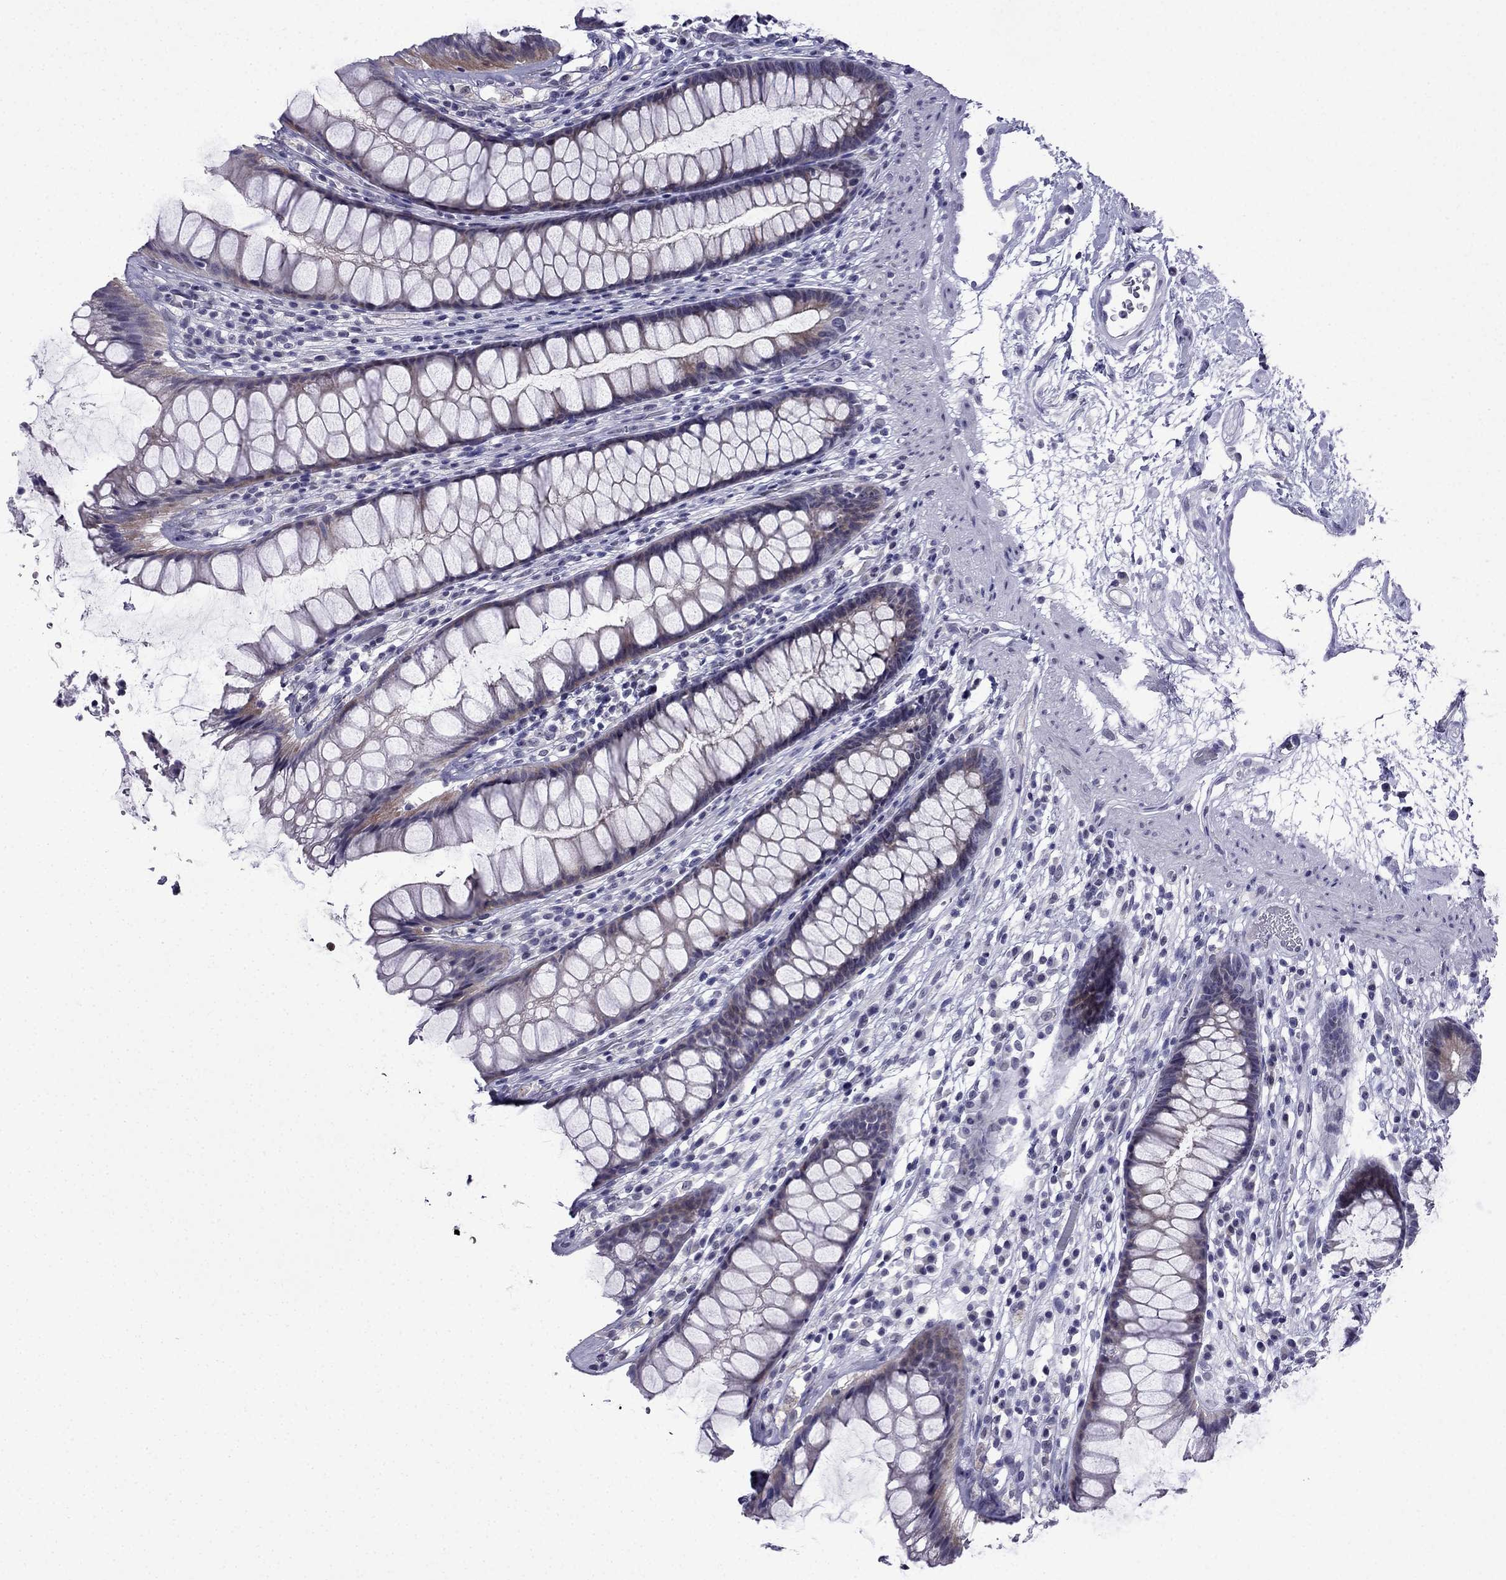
{"staining": {"intensity": "weak", "quantity": "25%-75%", "location": "cytoplasmic/membranous"}, "tissue": "rectum", "cell_type": "Glandular cells", "image_type": "normal", "snomed": [{"axis": "morphology", "description": "Normal tissue, NOS"}, {"axis": "topography", "description": "Rectum"}], "caption": "IHC (DAB) staining of benign rectum shows weak cytoplasmic/membranous protein expression in about 25%-75% of glandular cells.", "gene": "POM121L12", "patient": {"sex": "male", "age": 72}}